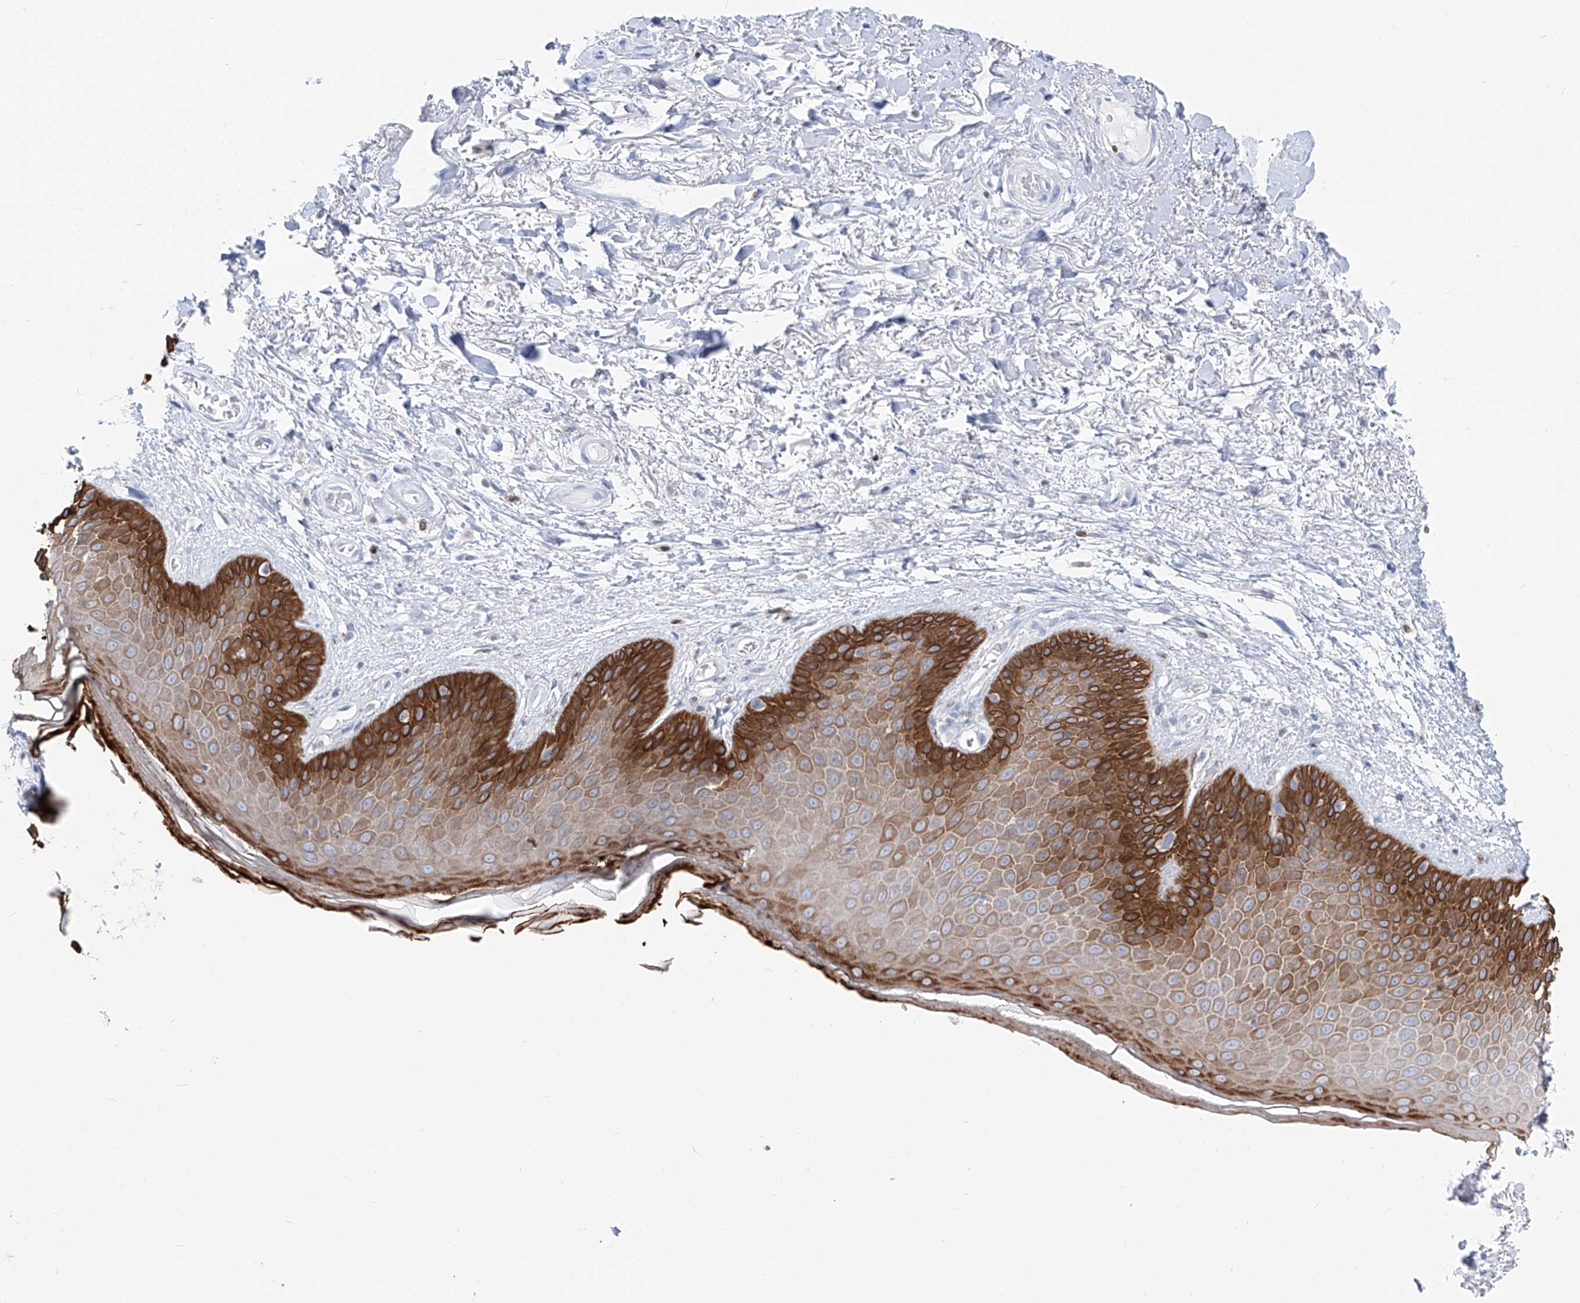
{"staining": {"intensity": "strong", "quantity": "25%-75%", "location": "cytoplasmic/membranous"}, "tissue": "skin", "cell_type": "Epidermal cells", "image_type": "normal", "snomed": [{"axis": "morphology", "description": "Normal tissue, NOS"}, {"axis": "topography", "description": "Anal"}], "caption": "Immunohistochemical staining of unremarkable skin exhibits high levels of strong cytoplasmic/membranous positivity in approximately 25%-75% of epidermal cells. The staining is performed using DAB brown chromogen to label protein expression. The nuclei are counter-stained blue using hematoxylin.", "gene": "FRS3", "patient": {"sex": "male", "age": 74}}